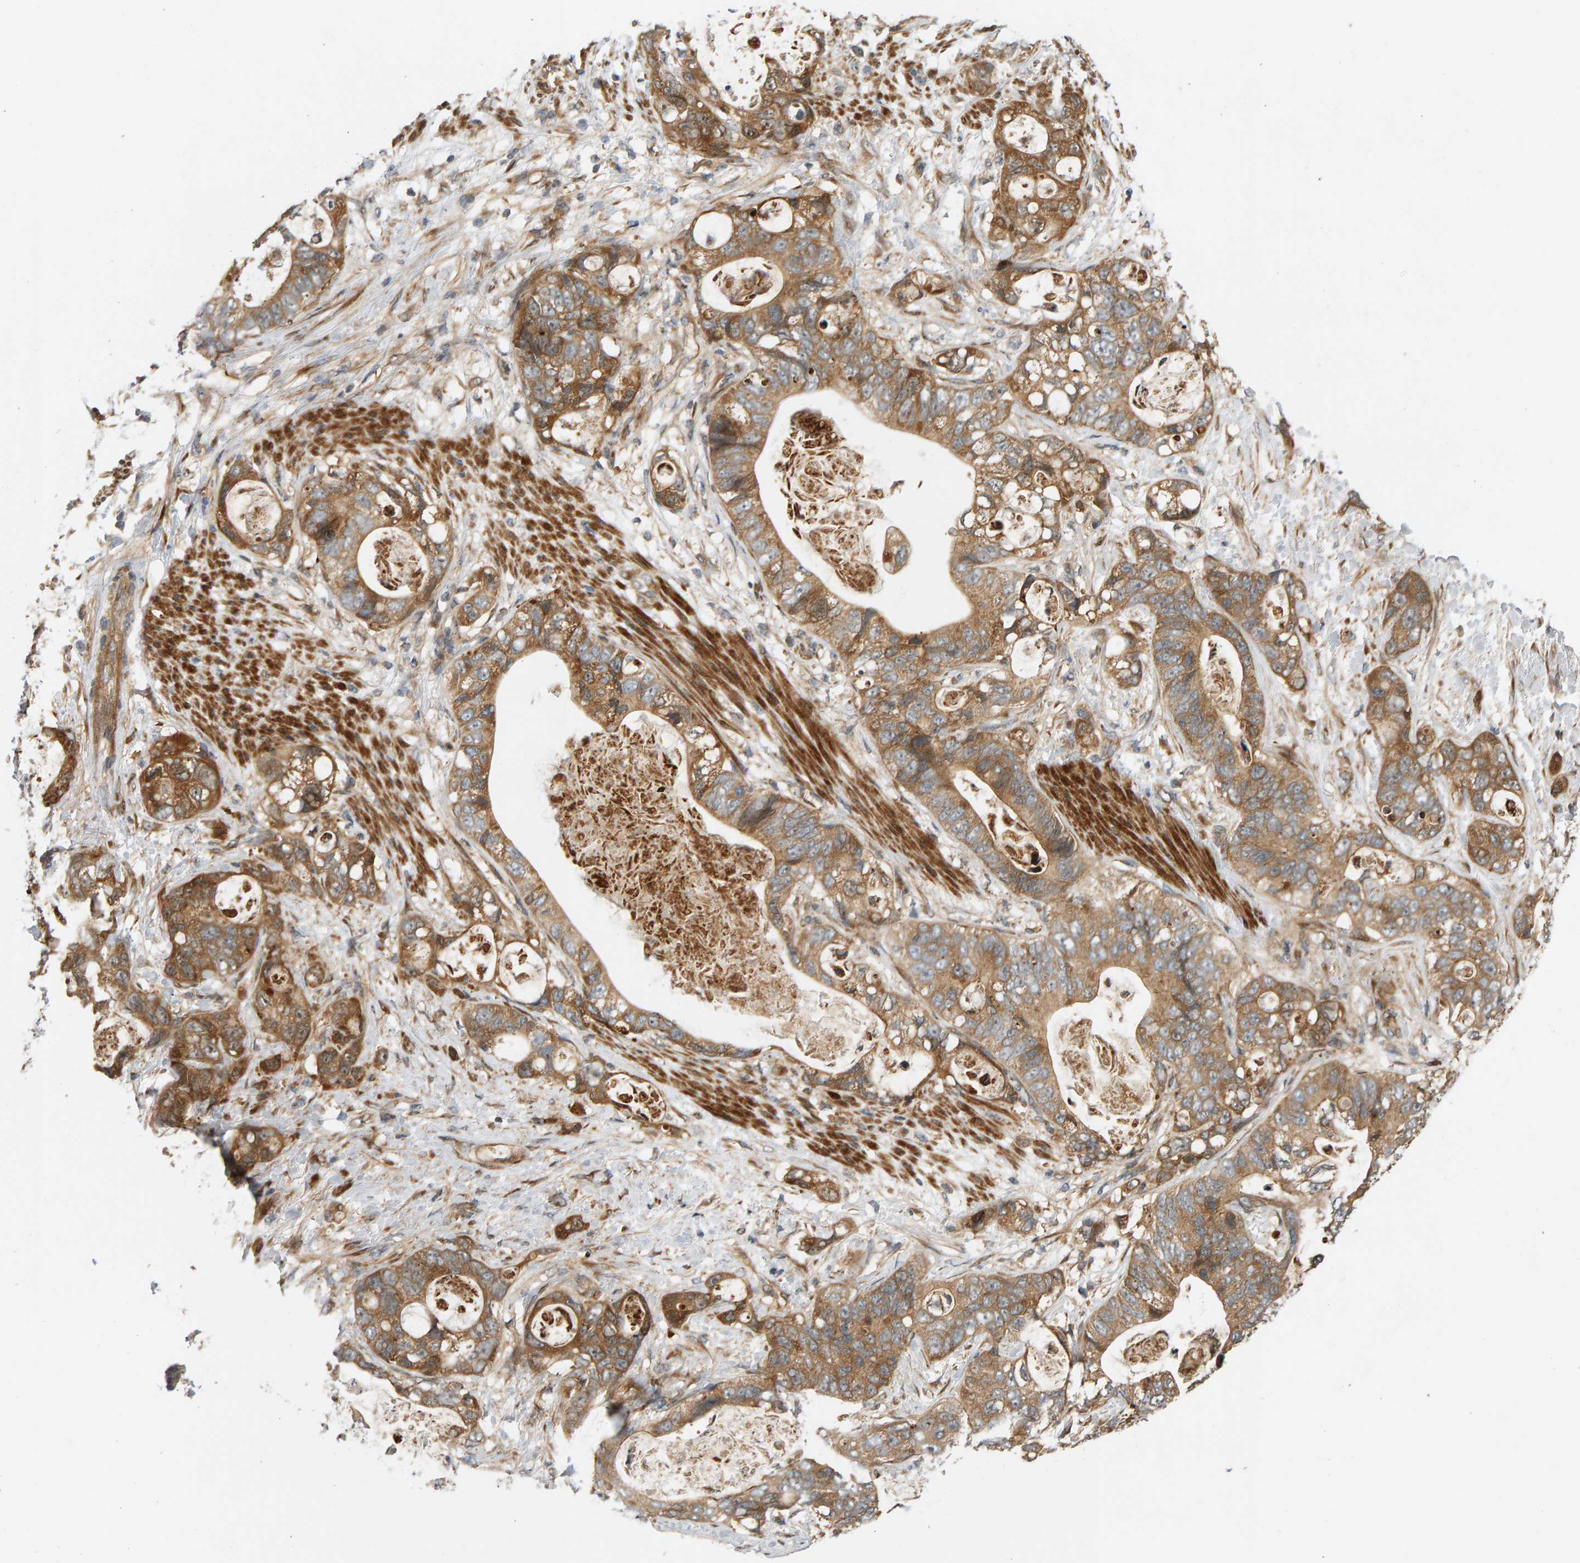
{"staining": {"intensity": "moderate", "quantity": ">75%", "location": "cytoplasmic/membranous"}, "tissue": "stomach cancer", "cell_type": "Tumor cells", "image_type": "cancer", "snomed": [{"axis": "morphology", "description": "Normal tissue, NOS"}, {"axis": "morphology", "description": "Adenocarcinoma, NOS"}, {"axis": "topography", "description": "Stomach"}], "caption": "Stomach cancer stained with IHC reveals moderate cytoplasmic/membranous positivity in about >75% of tumor cells.", "gene": "BAHCC1", "patient": {"sex": "female", "age": 89}}